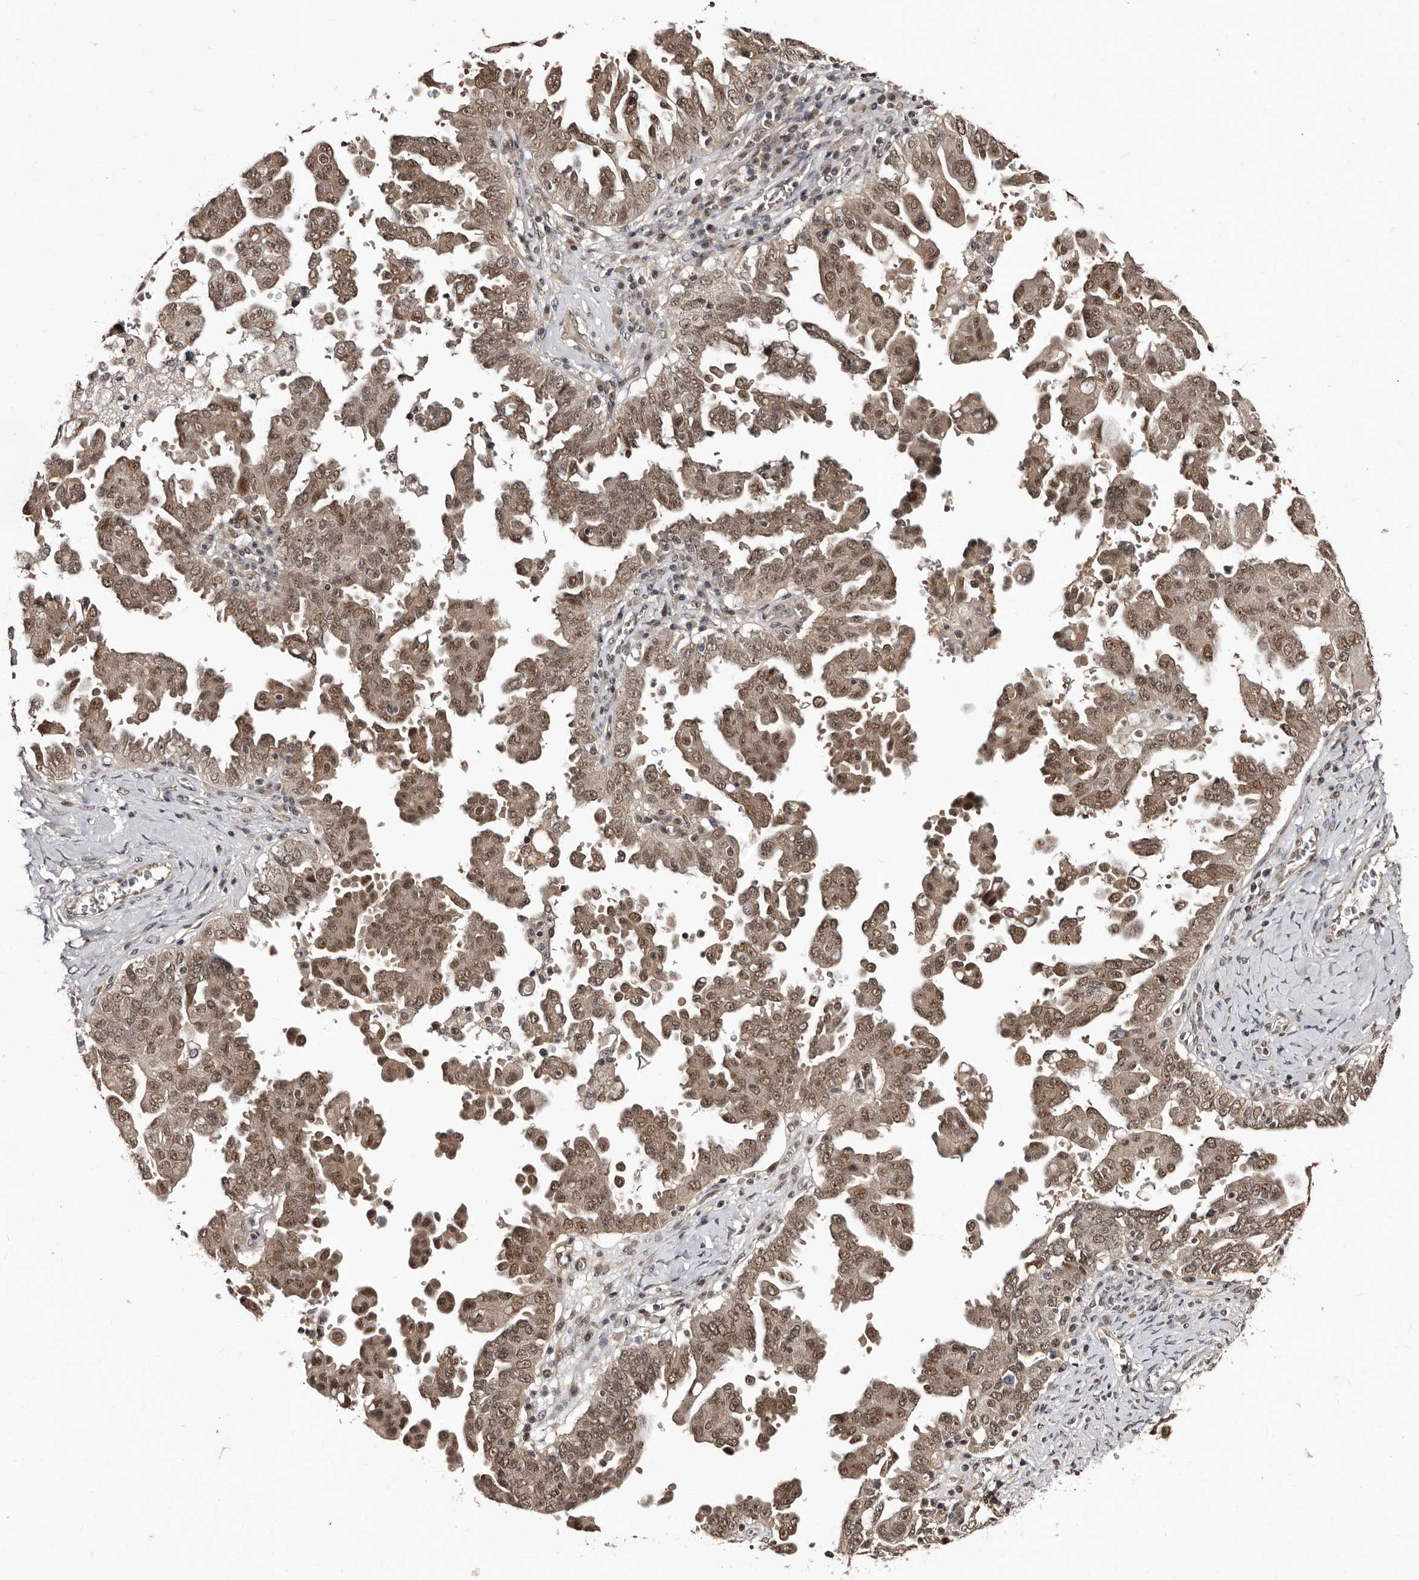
{"staining": {"intensity": "moderate", "quantity": ">75%", "location": "cytoplasmic/membranous,nuclear"}, "tissue": "ovarian cancer", "cell_type": "Tumor cells", "image_type": "cancer", "snomed": [{"axis": "morphology", "description": "Carcinoma, endometroid"}, {"axis": "topography", "description": "Ovary"}], "caption": "High-magnification brightfield microscopy of ovarian endometroid carcinoma stained with DAB (brown) and counterstained with hematoxylin (blue). tumor cells exhibit moderate cytoplasmic/membranous and nuclear positivity is appreciated in about>75% of cells. The staining was performed using DAB (3,3'-diaminobenzidine), with brown indicating positive protein expression. Nuclei are stained blue with hematoxylin.", "gene": "TBC1D22B", "patient": {"sex": "female", "age": 62}}